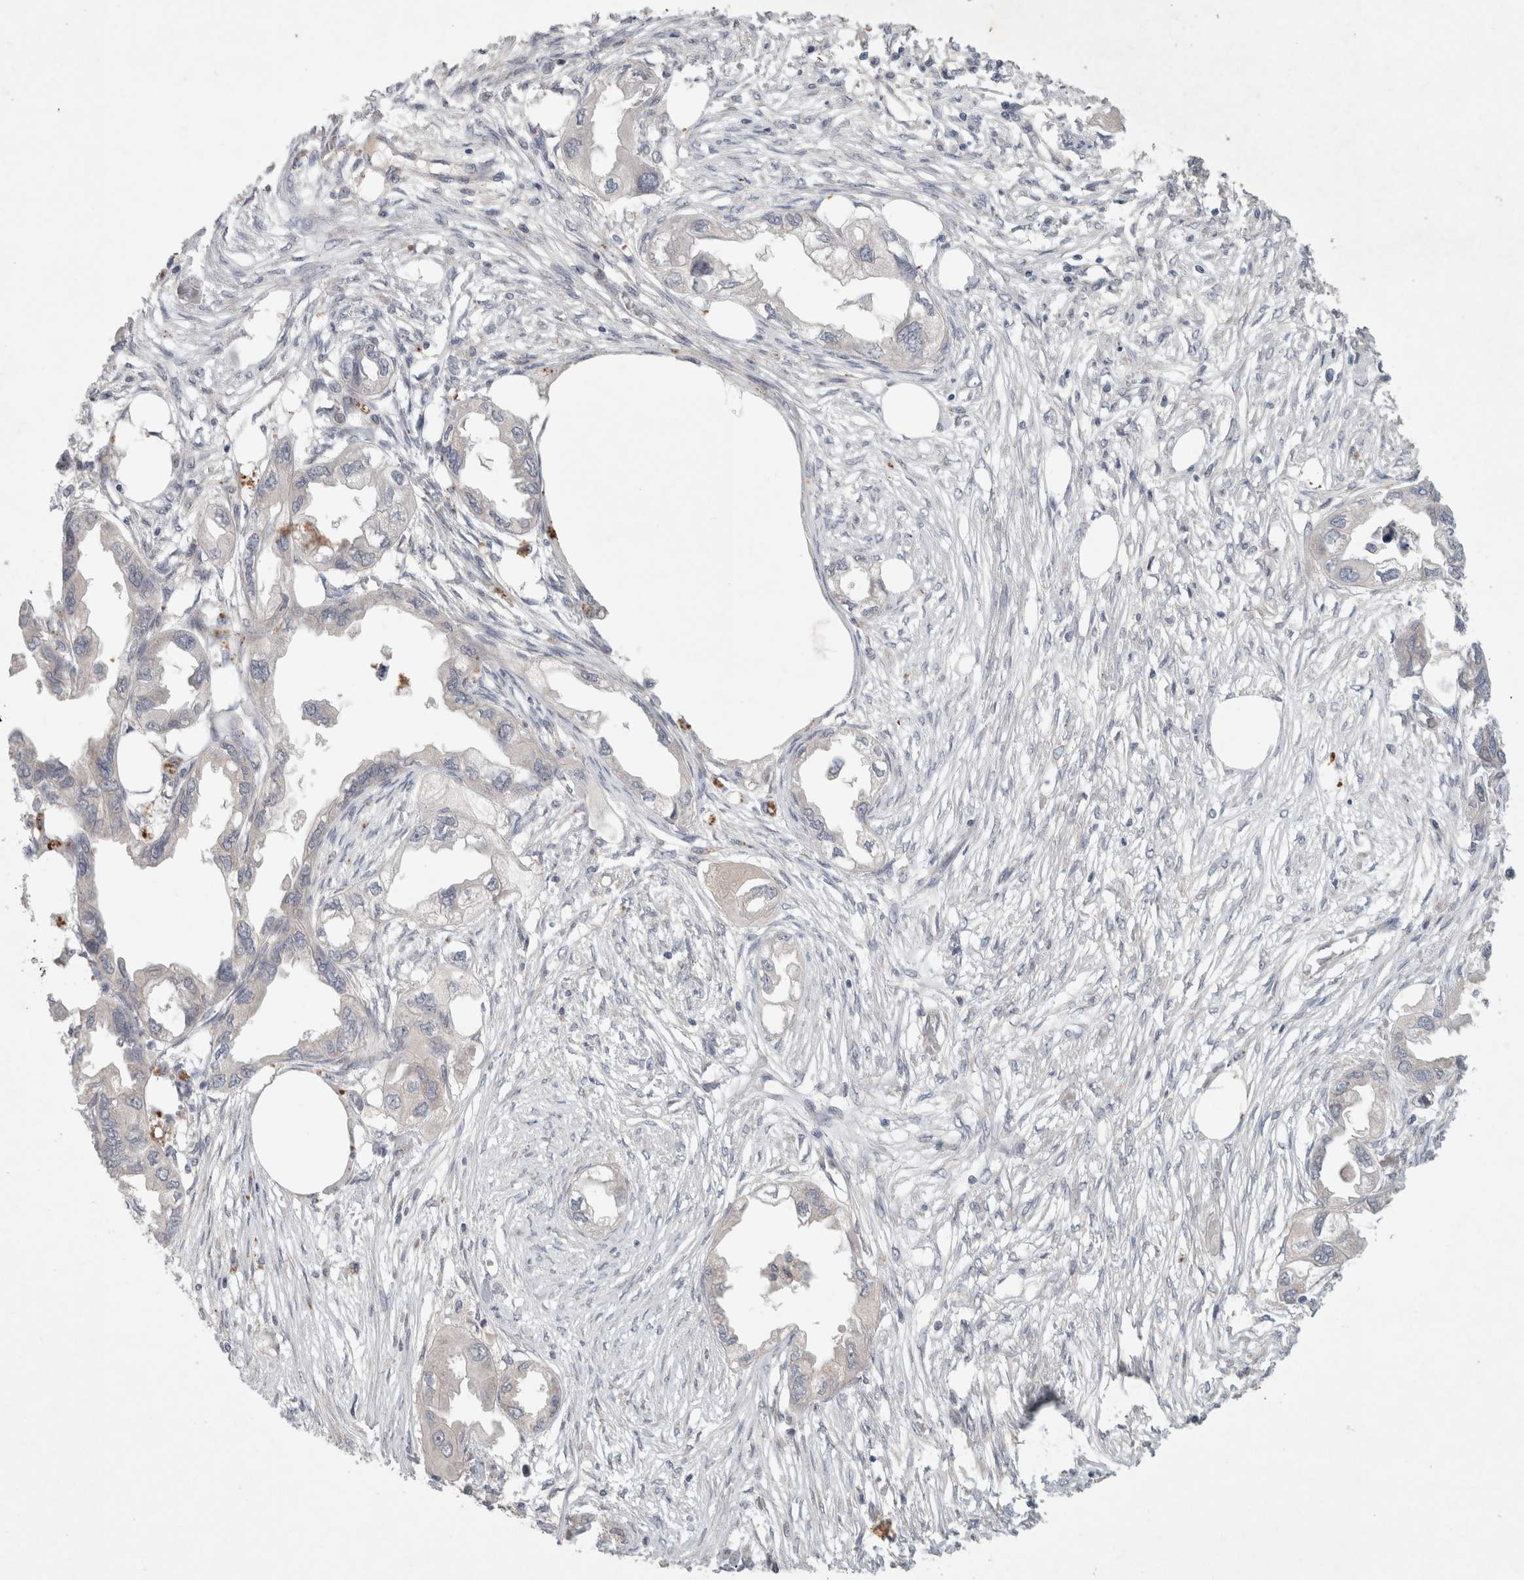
{"staining": {"intensity": "negative", "quantity": "none", "location": "none"}, "tissue": "endometrial cancer", "cell_type": "Tumor cells", "image_type": "cancer", "snomed": [{"axis": "morphology", "description": "Adenocarcinoma, NOS"}, {"axis": "morphology", "description": "Adenocarcinoma, metastatic, NOS"}, {"axis": "topography", "description": "Adipose tissue"}, {"axis": "topography", "description": "Endometrium"}], "caption": "Tumor cells are negative for protein expression in human endometrial adenocarcinoma.", "gene": "RASAL2", "patient": {"sex": "female", "age": 67}}